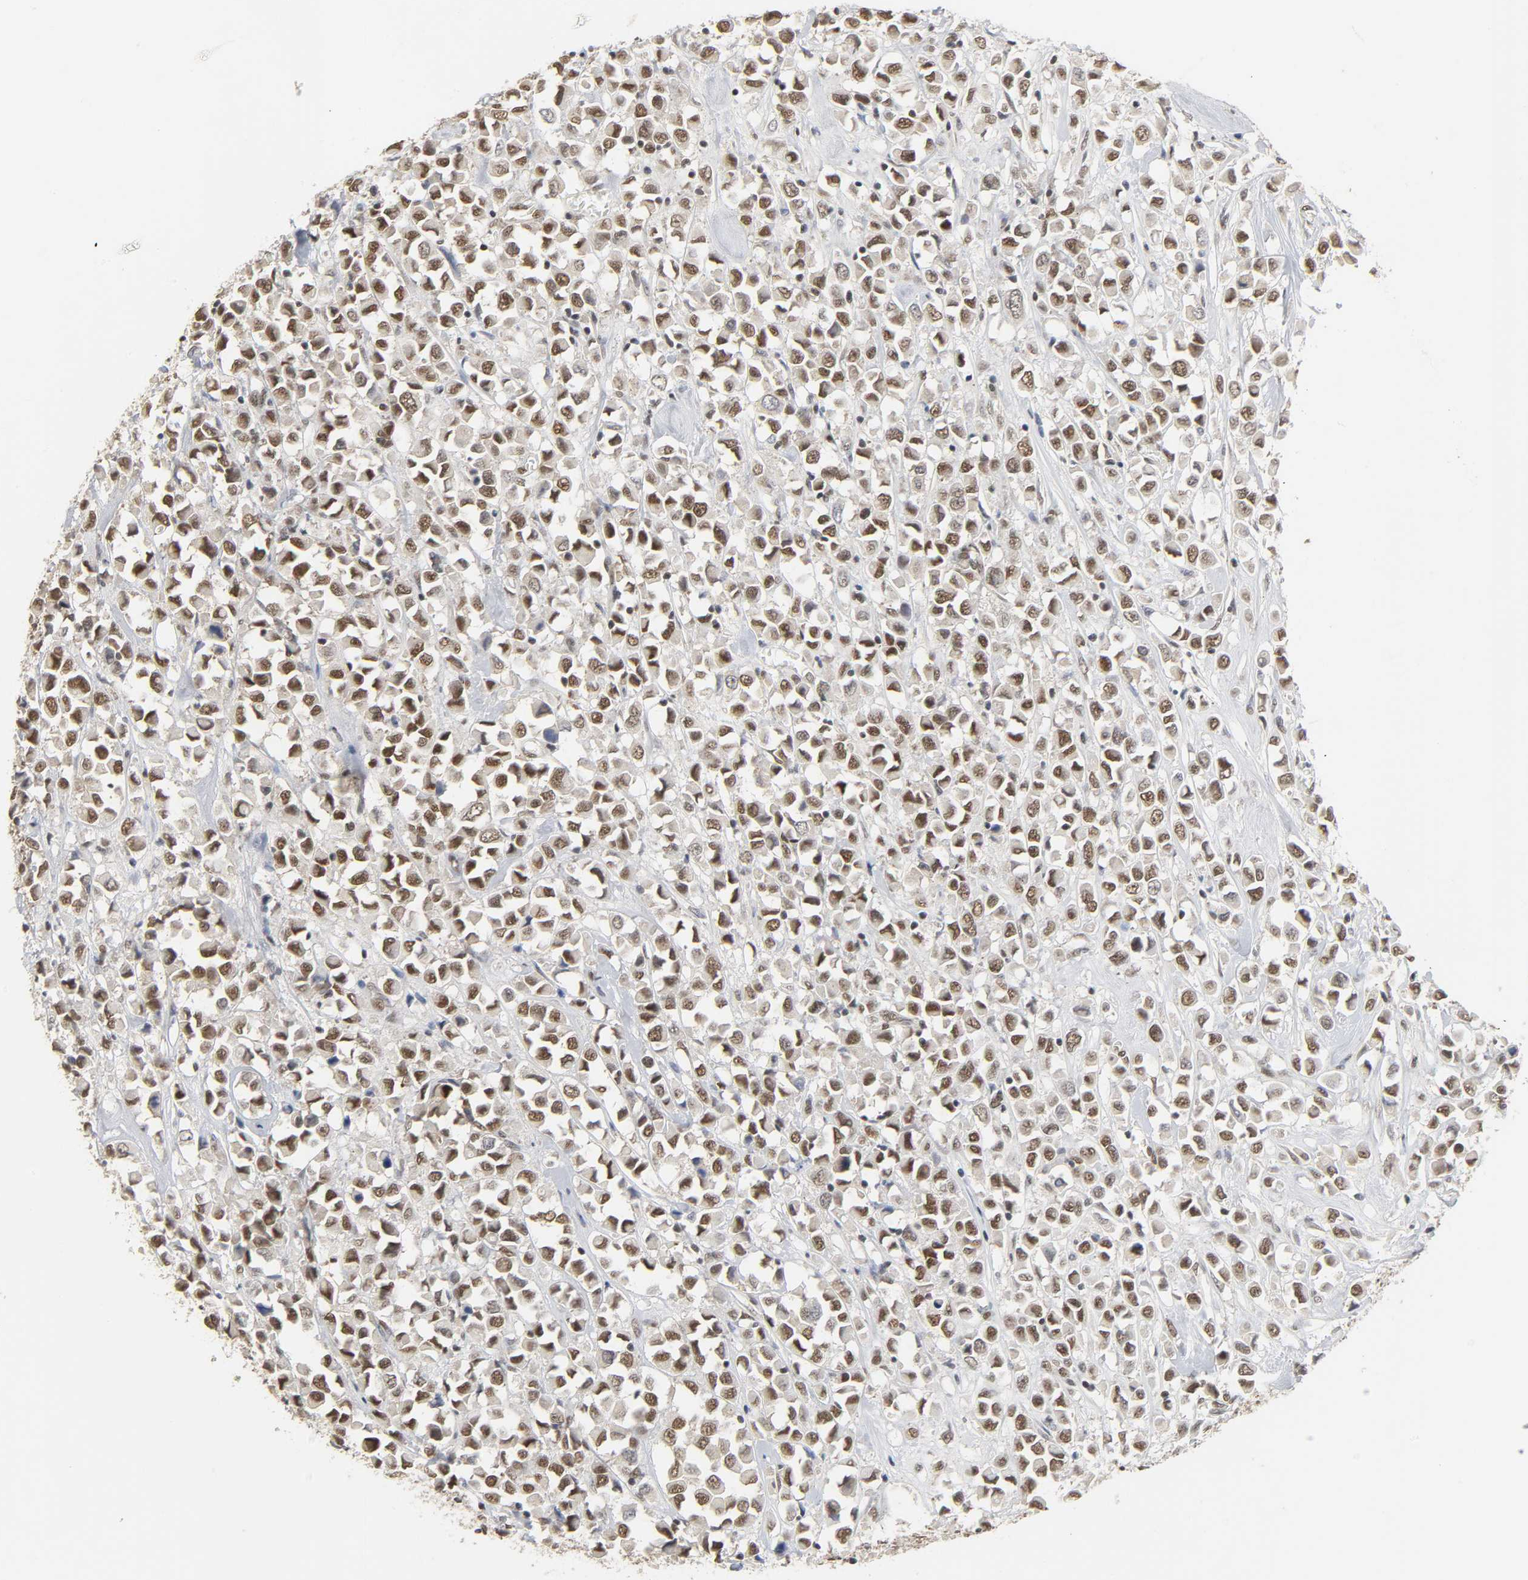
{"staining": {"intensity": "strong", "quantity": ">75%", "location": "nuclear"}, "tissue": "breast cancer", "cell_type": "Tumor cells", "image_type": "cancer", "snomed": [{"axis": "morphology", "description": "Duct carcinoma"}, {"axis": "topography", "description": "Breast"}], "caption": "A high amount of strong nuclear positivity is appreciated in approximately >75% of tumor cells in breast cancer (invasive ductal carcinoma) tissue.", "gene": "NCOA6", "patient": {"sex": "female", "age": 61}}